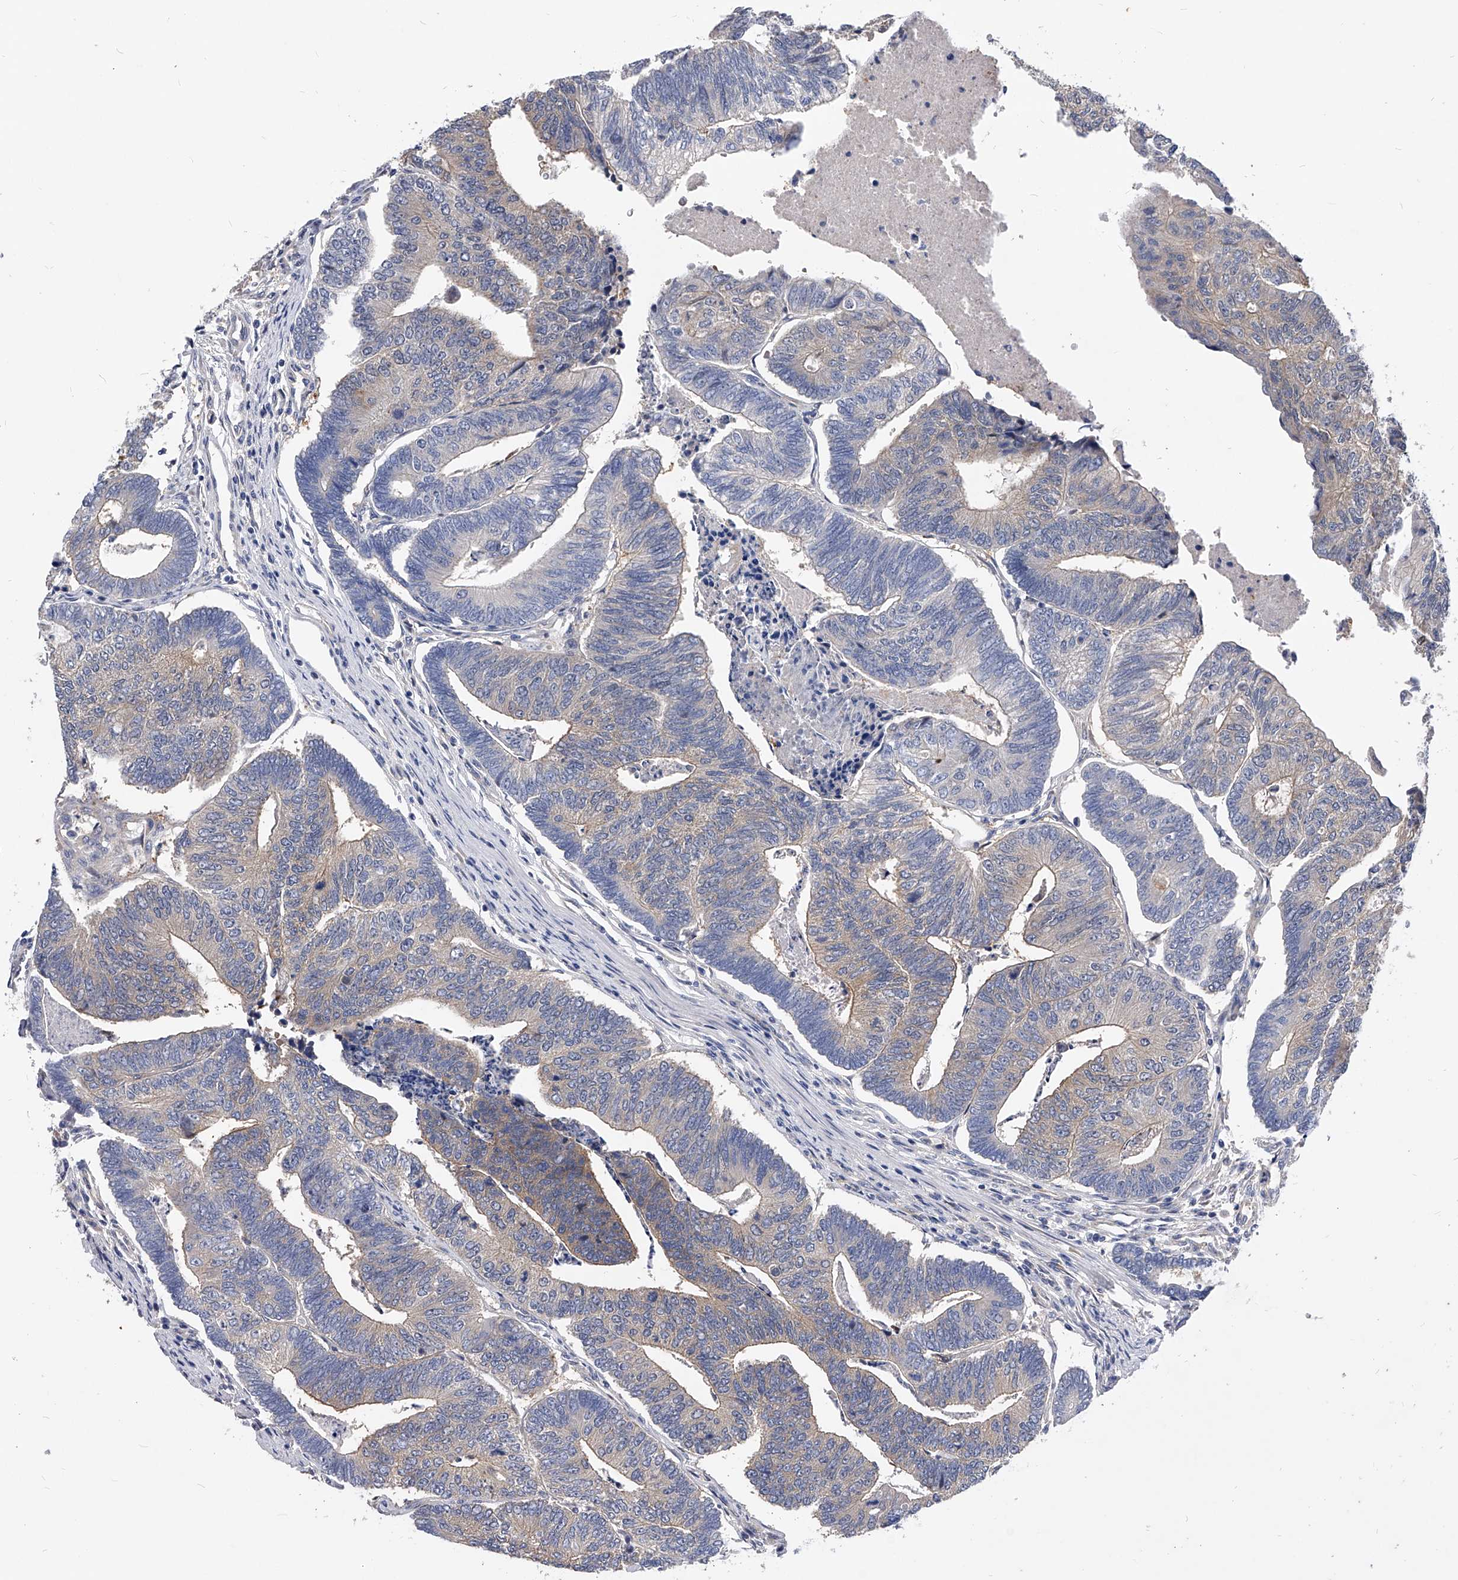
{"staining": {"intensity": "weak", "quantity": "<25%", "location": "cytoplasmic/membranous"}, "tissue": "colorectal cancer", "cell_type": "Tumor cells", "image_type": "cancer", "snomed": [{"axis": "morphology", "description": "Adenocarcinoma, NOS"}, {"axis": "topography", "description": "Colon"}], "caption": "An immunohistochemistry (IHC) micrograph of colorectal cancer is shown. There is no staining in tumor cells of colorectal cancer. (Brightfield microscopy of DAB (3,3'-diaminobenzidine) immunohistochemistry at high magnification).", "gene": "PPP5C", "patient": {"sex": "female", "age": 67}}